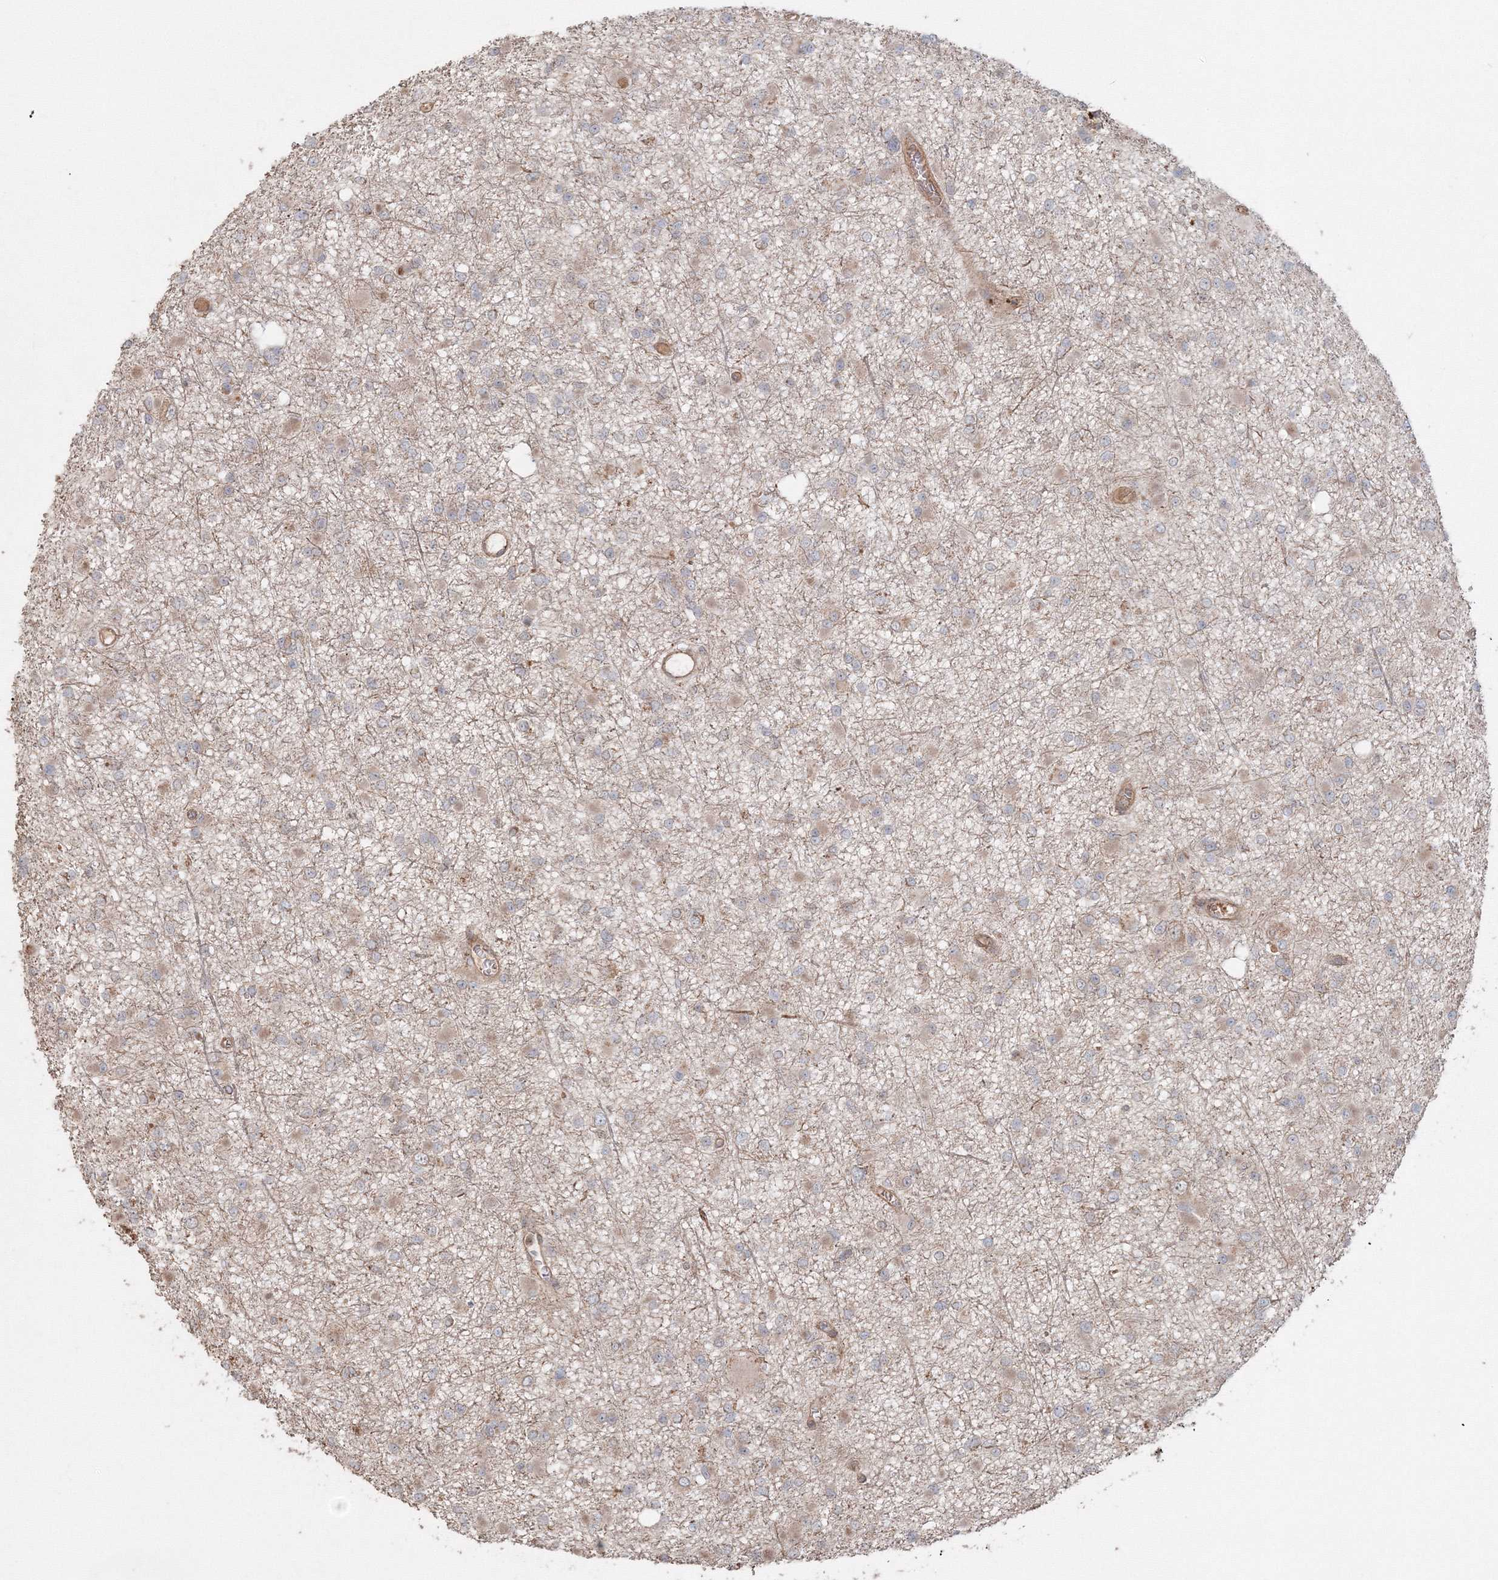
{"staining": {"intensity": "negative", "quantity": "none", "location": "none"}, "tissue": "glioma", "cell_type": "Tumor cells", "image_type": "cancer", "snomed": [{"axis": "morphology", "description": "Glioma, malignant, Low grade"}, {"axis": "topography", "description": "Brain"}], "caption": "The micrograph reveals no significant expression in tumor cells of malignant low-grade glioma.", "gene": "ANAPC16", "patient": {"sex": "female", "age": 22}}